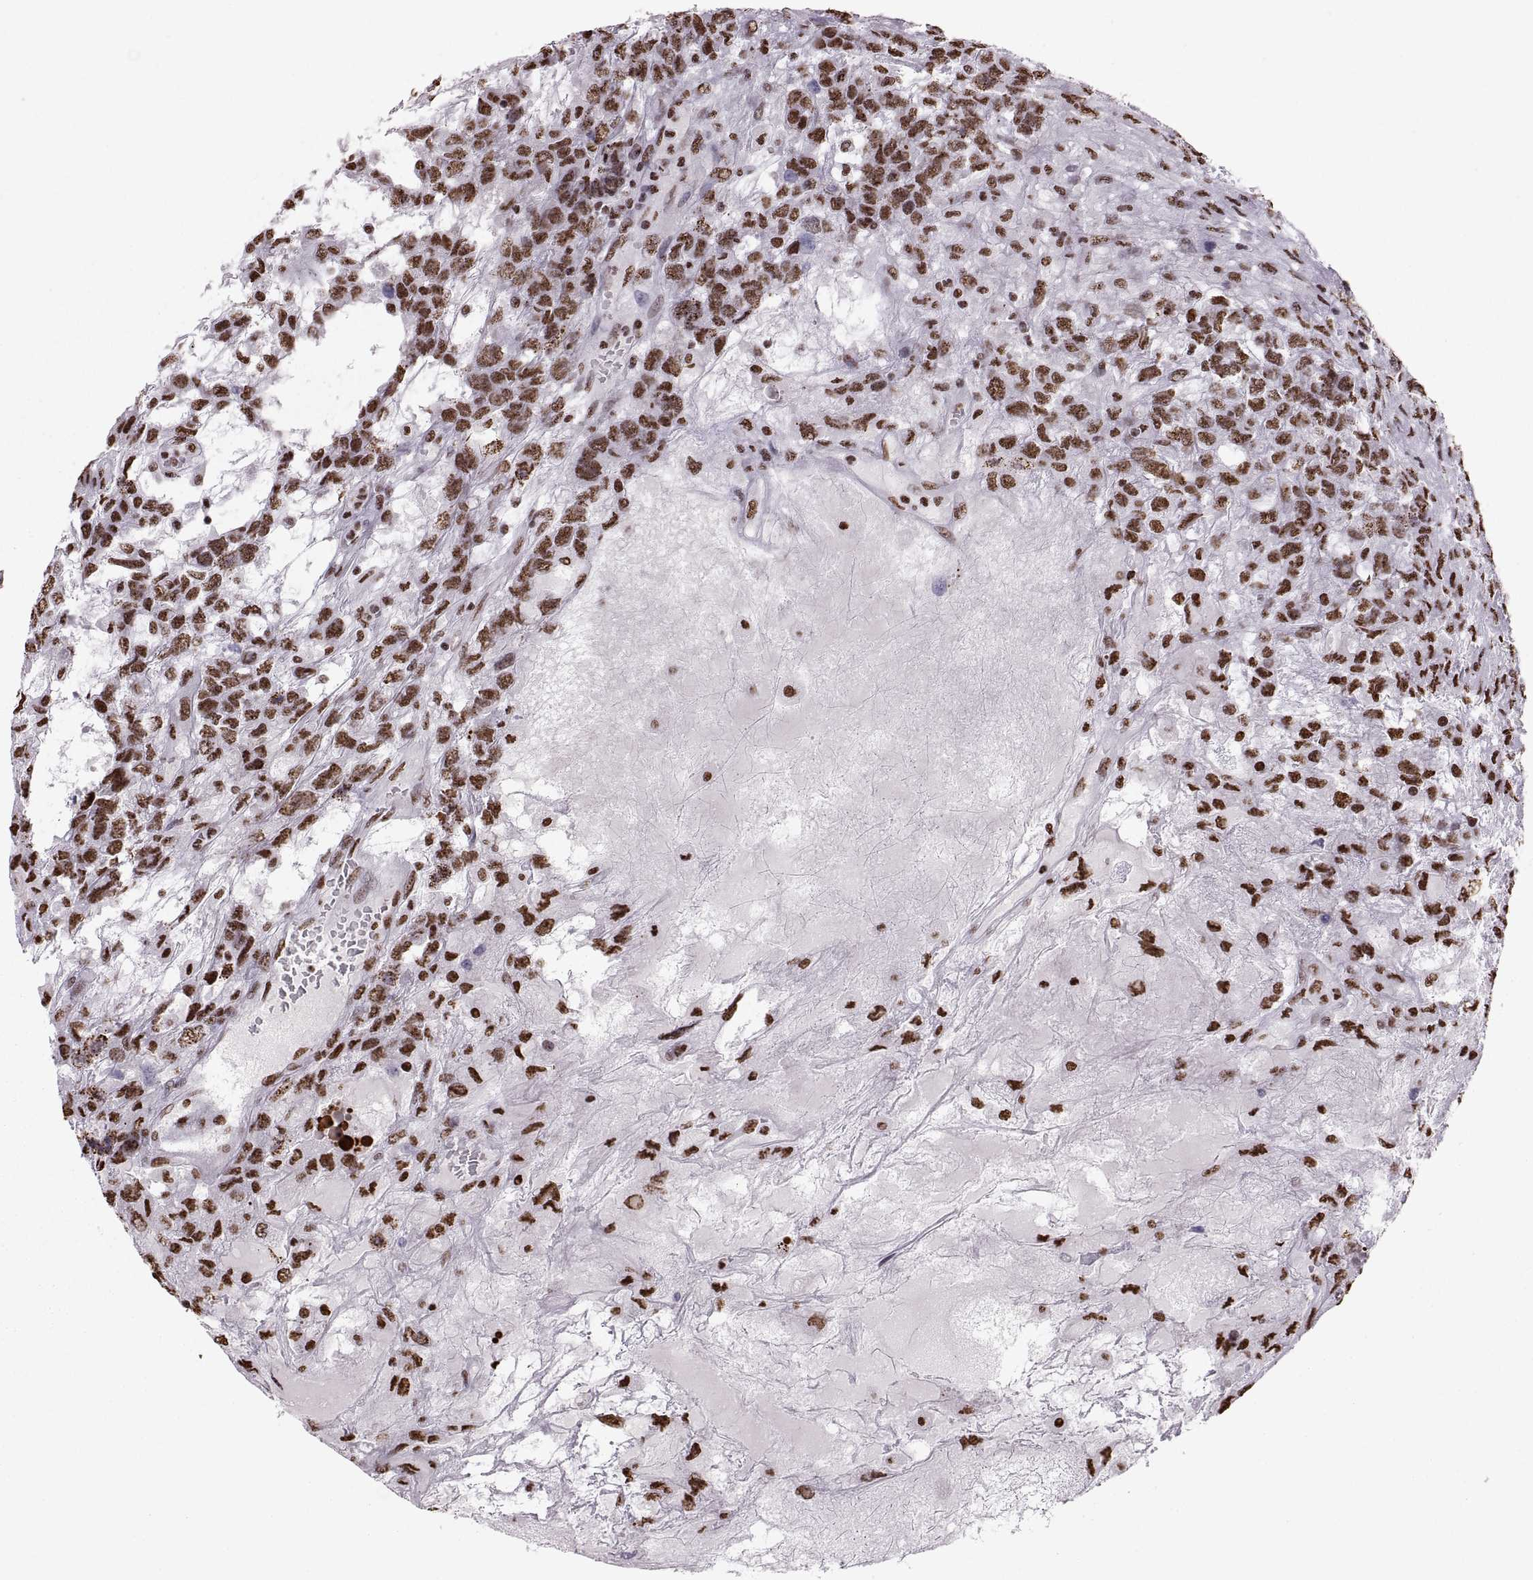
{"staining": {"intensity": "strong", "quantity": "25%-75%", "location": "nuclear"}, "tissue": "testis cancer", "cell_type": "Tumor cells", "image_type": "cancer", "snomed": [{"axis": "morphology", "description": "Seminoma, NOS"}, {"axis": "topography", "description": "Testis"}], "caption": "The image shows a brown stain indicating the presence of a protein in the nuclear of tumor cells in testis cancer.", "gene": "SNAI1", "patient": {"sex": "male", "age": 52}}